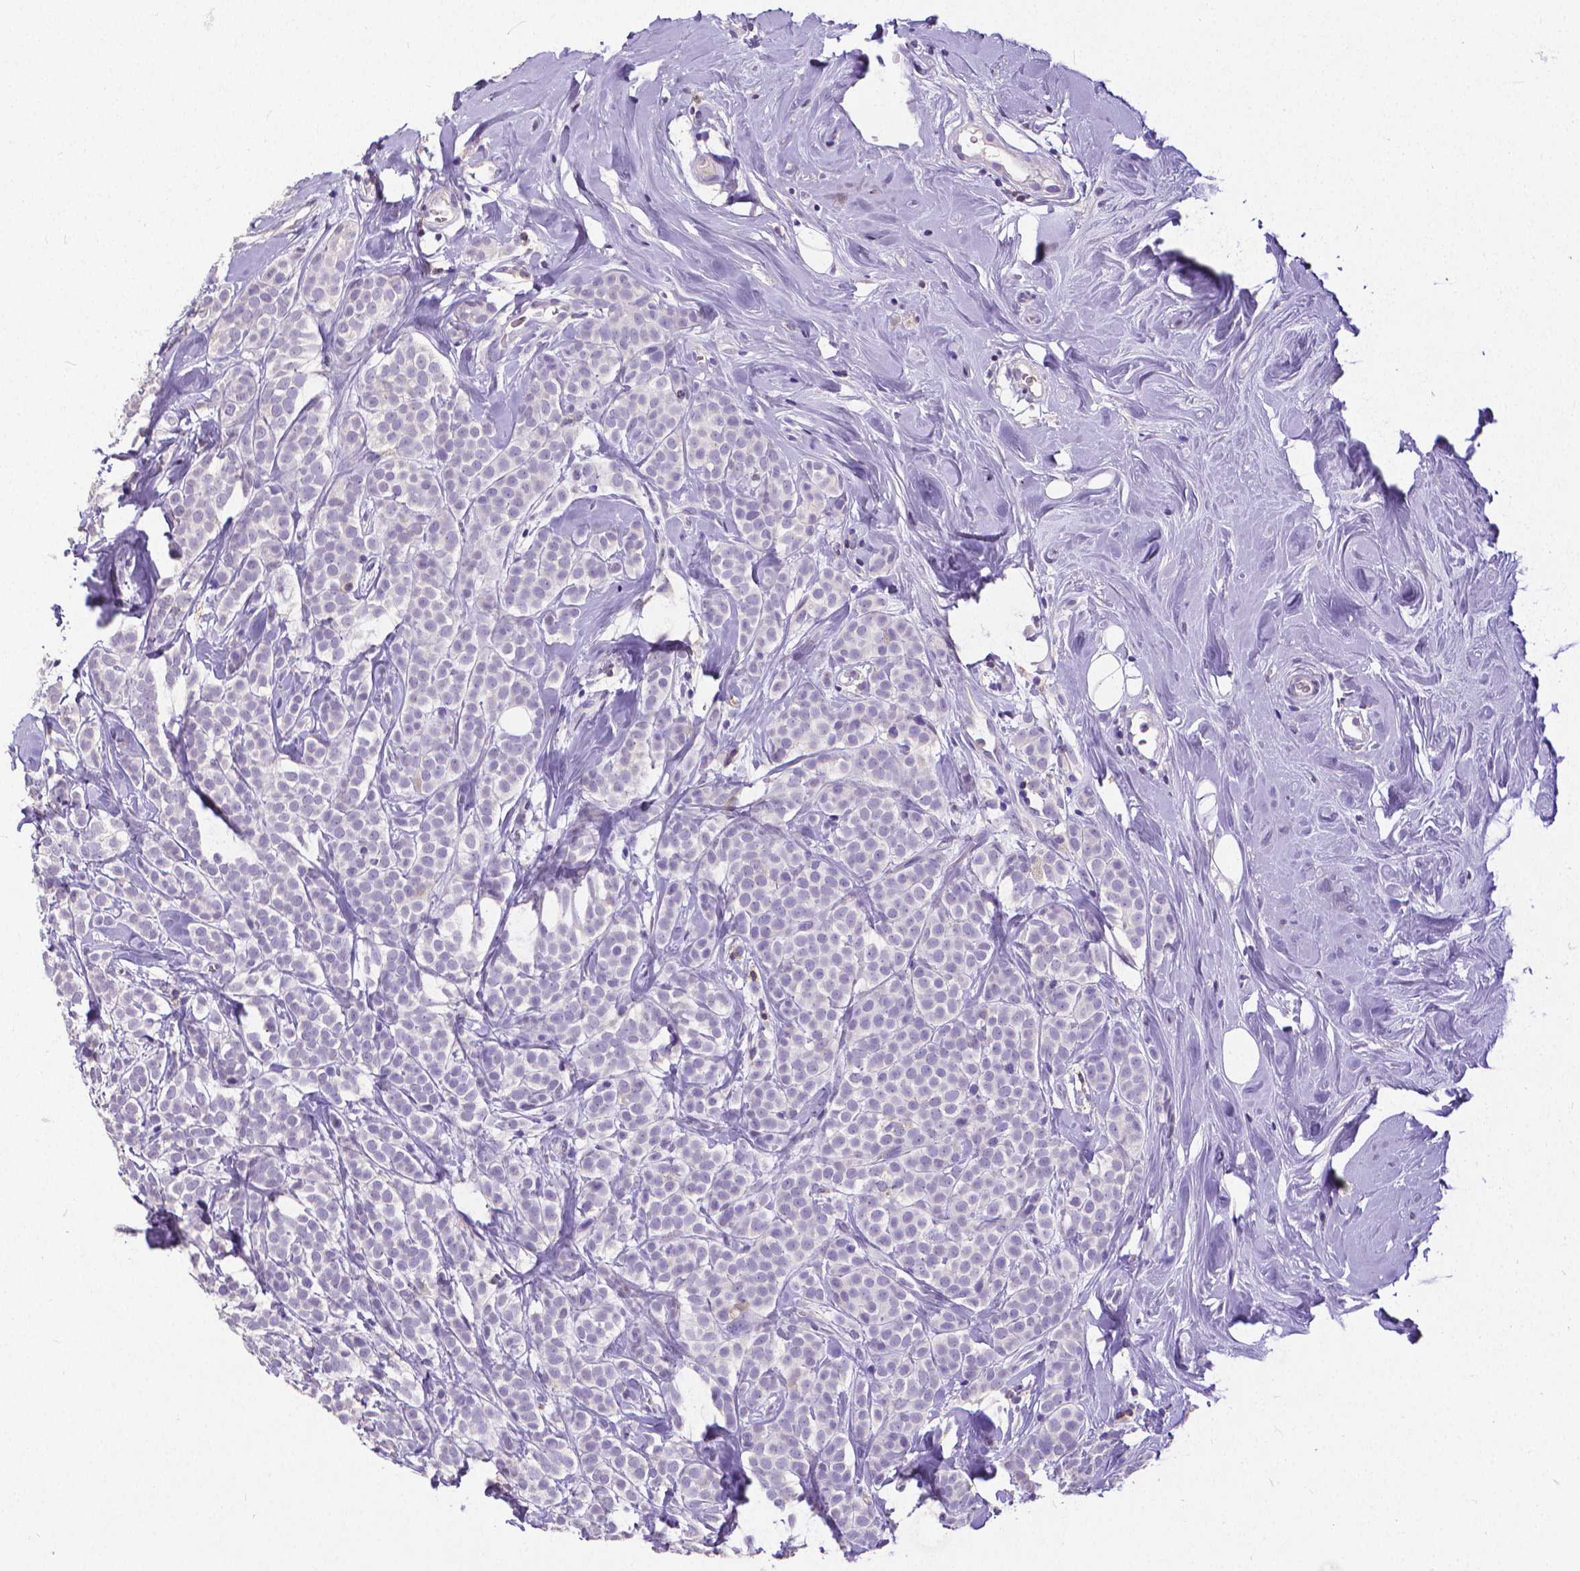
{"staining": {"intensity": "negative", "quantity": "none", "location": "none"}, "tissue": "breast cancer", "cell_type": "Tumor cells", "image_type": "cancer", "snomed": [{"axis": "morphology", "description": "Lobular carcinoma"}, {"axis": "topography", "description": "Breast"}], "caption": "An immunohistochemistry image of lobular carcinoma (breast) is shown. There is no staining in tumor cells of lobular carcinoma (breast).", "gene": "CD4", "patient": {"sex": "female", "age": 49}}